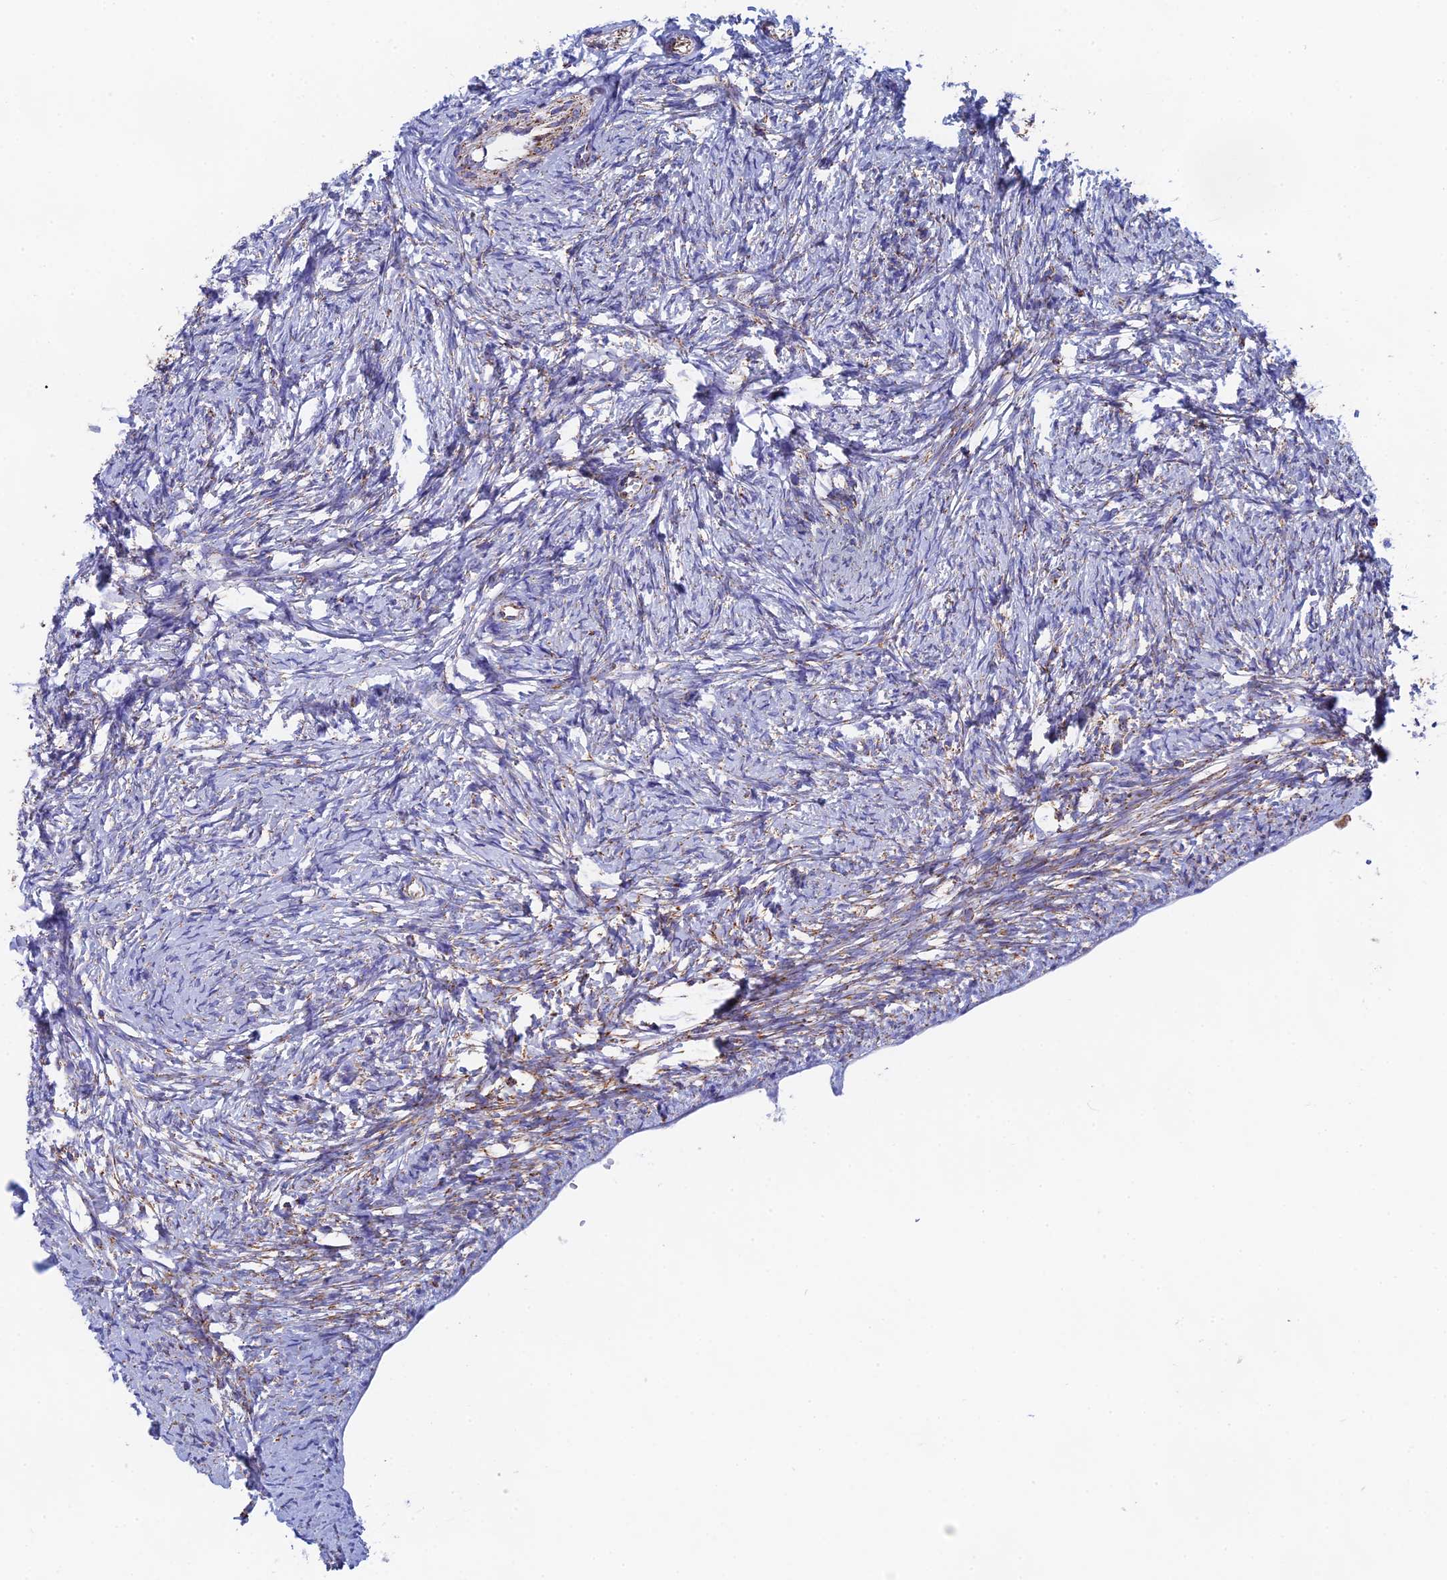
{"staining": {"intensity": "weak", "quantity": "25%-75%", "location": "cytoplasmic/membranous"}, "tissue": "ovary", "cell_type": "Ovarian stroma cells", "image_type": "normal", "snomed": [{"axis": "morphology", "description": "Normal tissue, NOS"}, {"axis": "topography", "description": "Ovary"}], "caption": "Immunohistochemistry histopathology image of unremarkable human ovary stained for a protein (brown), which shows low levels of weak cytoplasmic/membranous positivity in approximately 25%-75% of ovarian stroma cells.", "gene": "NDUFA5", "patient": {"sex": "female", "age": 34}}